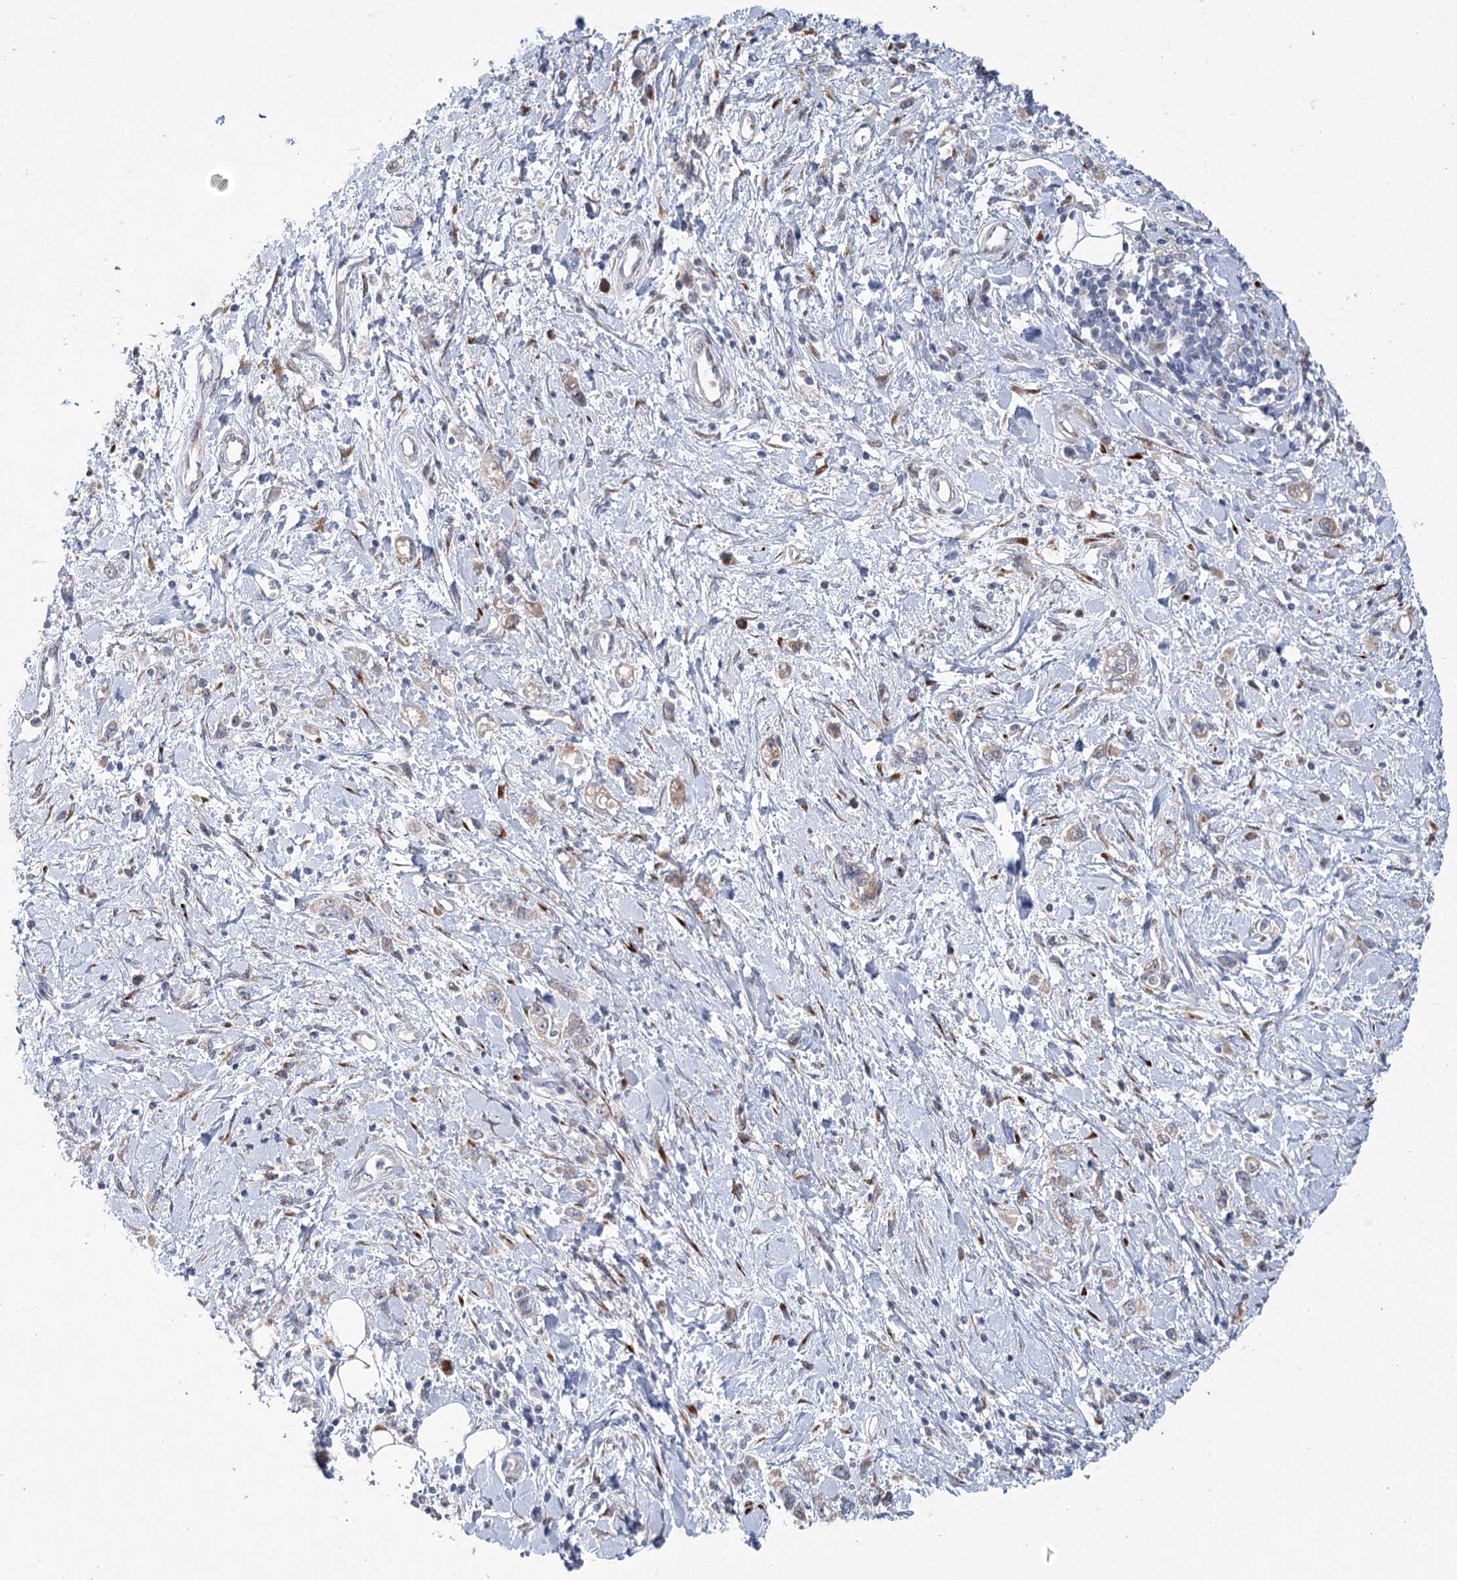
{"staining": {"intensity": "weak", "quantity": ">75%", "location": "cytoplasmic/membranous"}, "tissue": "stomach cancer", "cell_type": "Tumor cells", "image_type": "cancer", "snomed": [{"axis": "morphology", "description": "Adenocarcinoma, NOS"}, {"axis": "topography", "description": "Stomach"}], "caption": "A histopathology image of stomach cancer (adenocarcinoma) stained for a protein demonstrates weak cytoplasmic/membranous brown staining in tumor cells.", "gene": "GCNT4", "patient": {"sex": "female", "age": 76}}